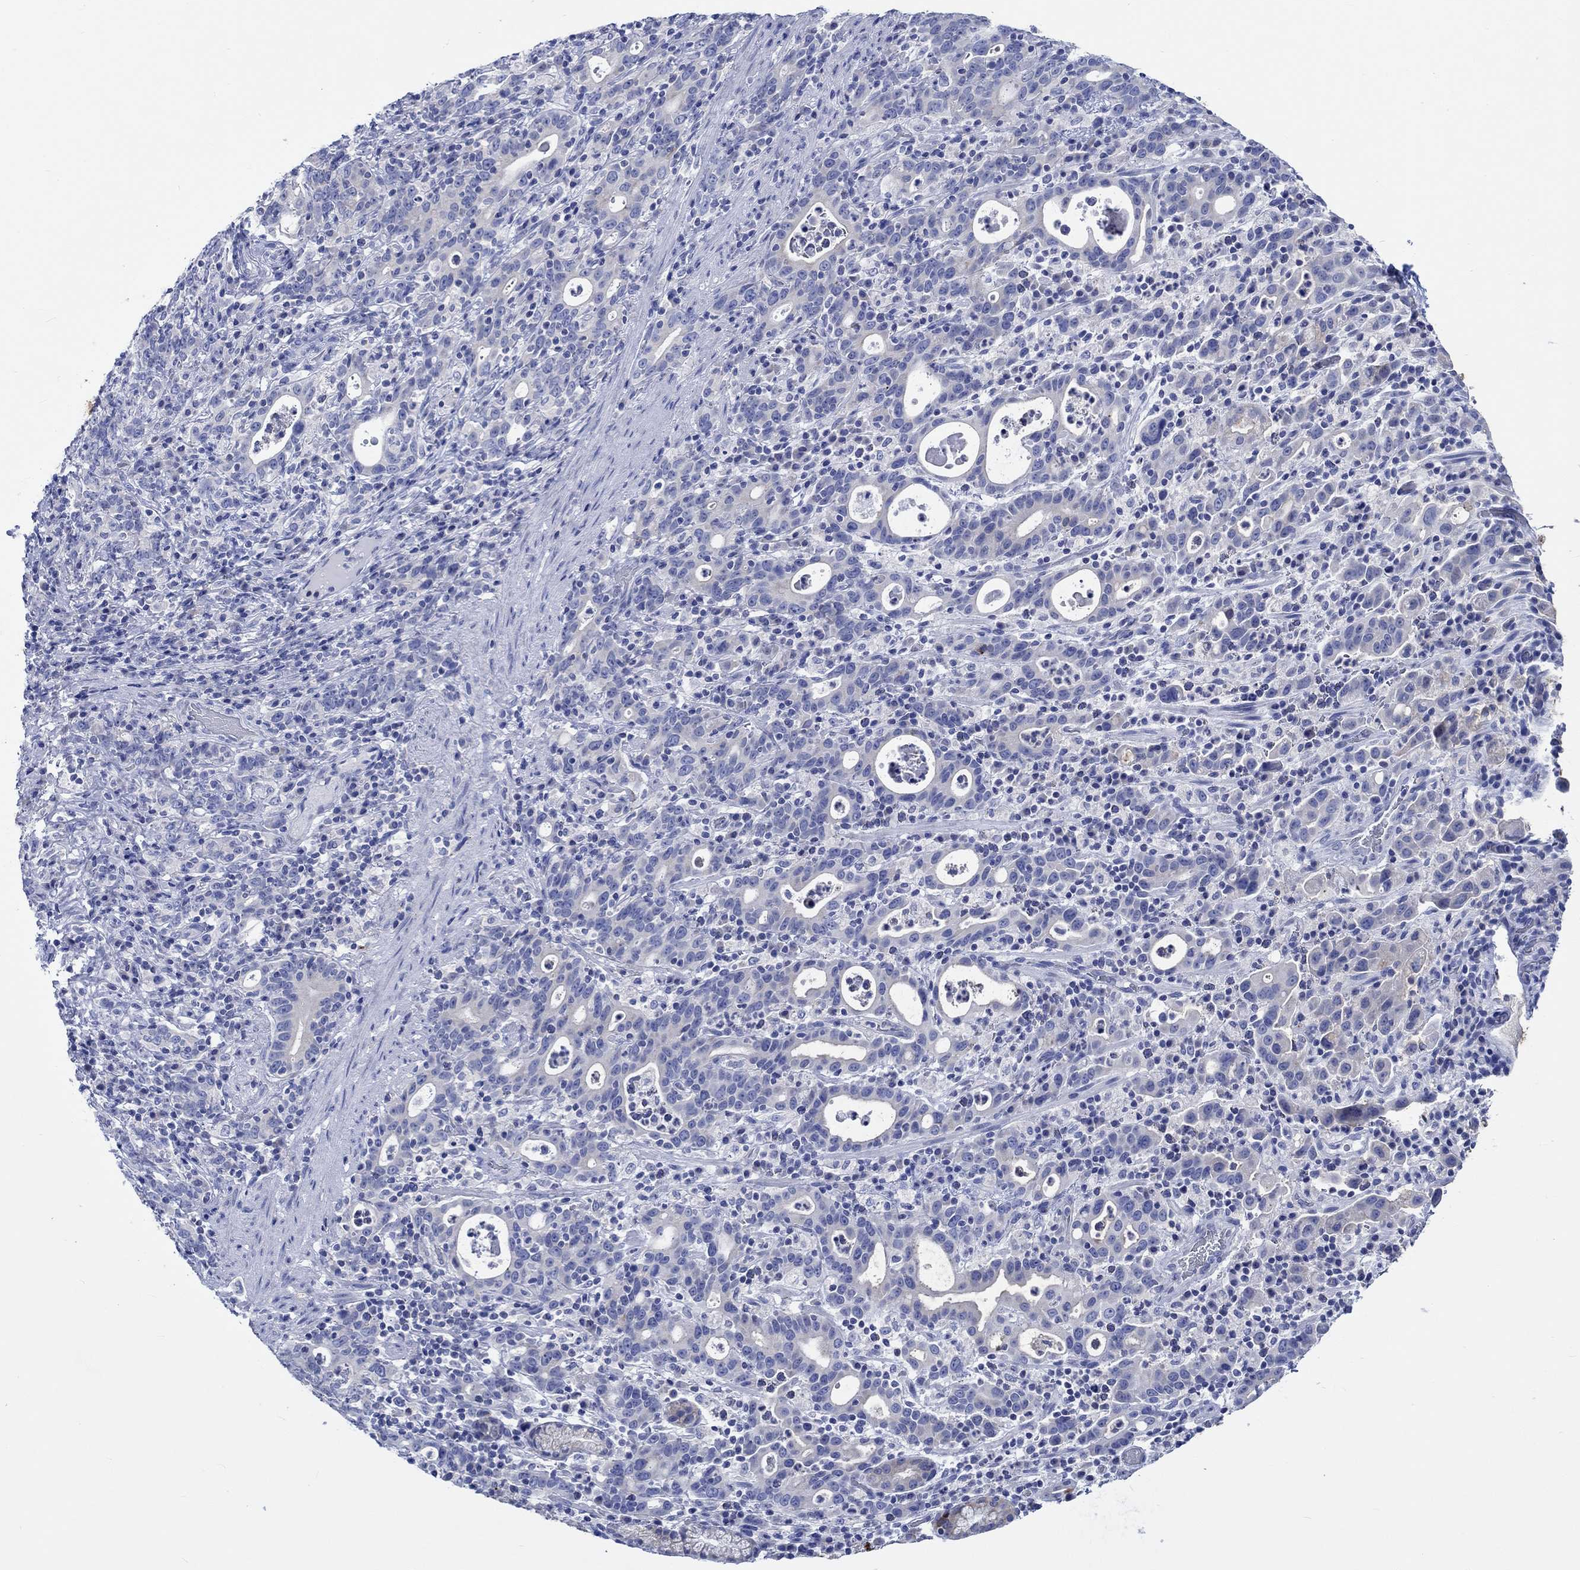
{"staining": {"intensity": "negative", "quantity": "none", "location": "none"}, "tissue": "stomach cancer", "cell_type": "Tumor cells", "image_type": "cancer", "snomed": [{"axis": "morphology", "description": "Adenocarcinoma, NOS"}, {"axis": "topography", "description": "Stomach"}], "caption": "Immunohistochemistry (IHC) of stomach cancer shows no staining in tumor cells.", "gene": "PTPRN2", "patient": {"sex": "male", "age": 79}}